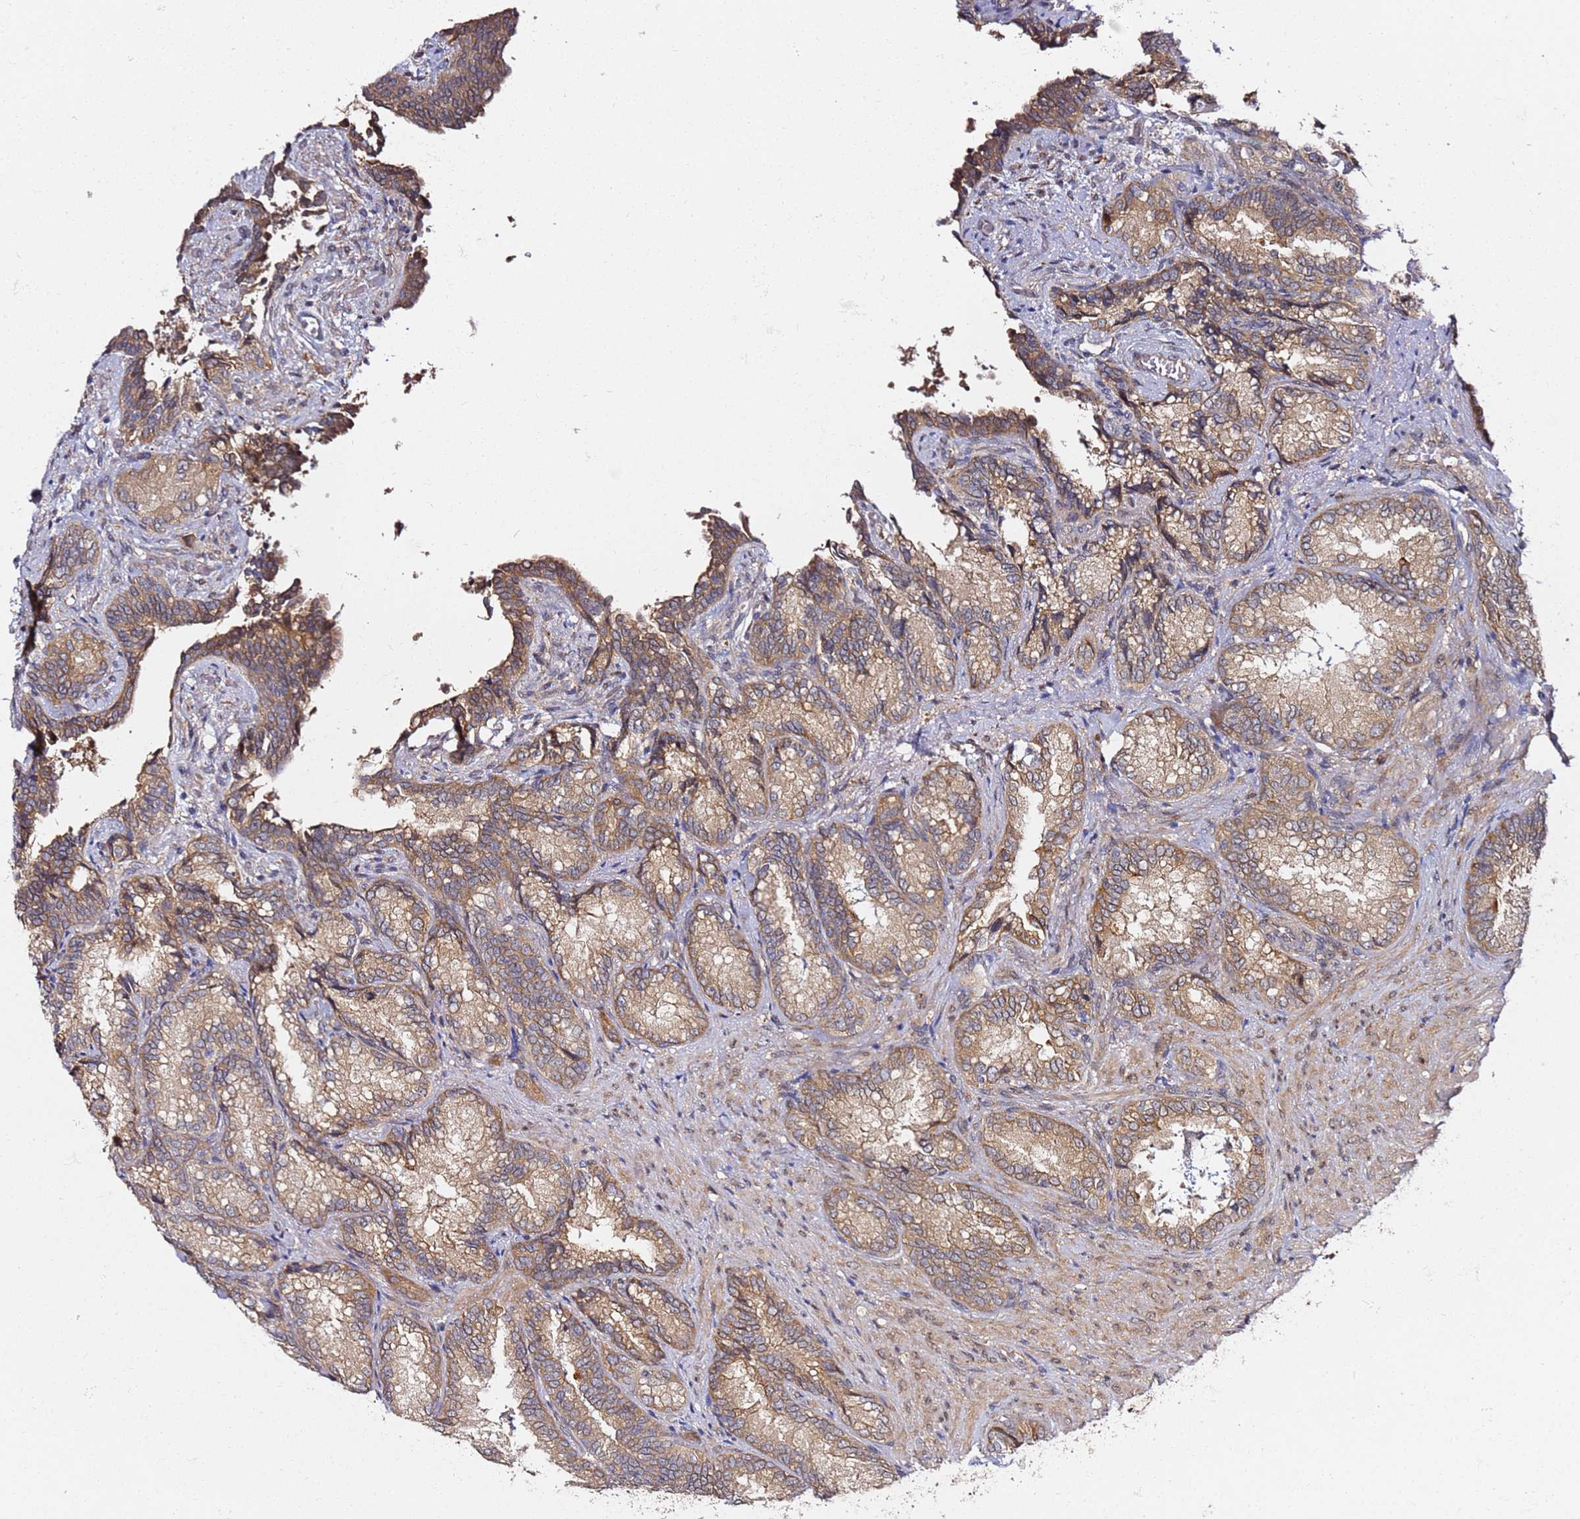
{"staining": {"intensity": "moderate", "quantity": "25%-75%", "location": "cytoplasmic/membranous"}, "tissue": "seminal vesicle", "cell_type": "Glandular cells", "image_type": "normal", "snomed": [{"axis": "morphology", "description": "Normal tissue, NOS"}, {"axis": "topography", "description": "Seminal veicle"}], "caption": "A histopathology image of human seminal vesicle stained for a protein reveals moderate cytoplasmic/membranous brown staining in glandular cells.", "gene": "PRKAB2", "patient": {"sex": "male", "age": 58}}